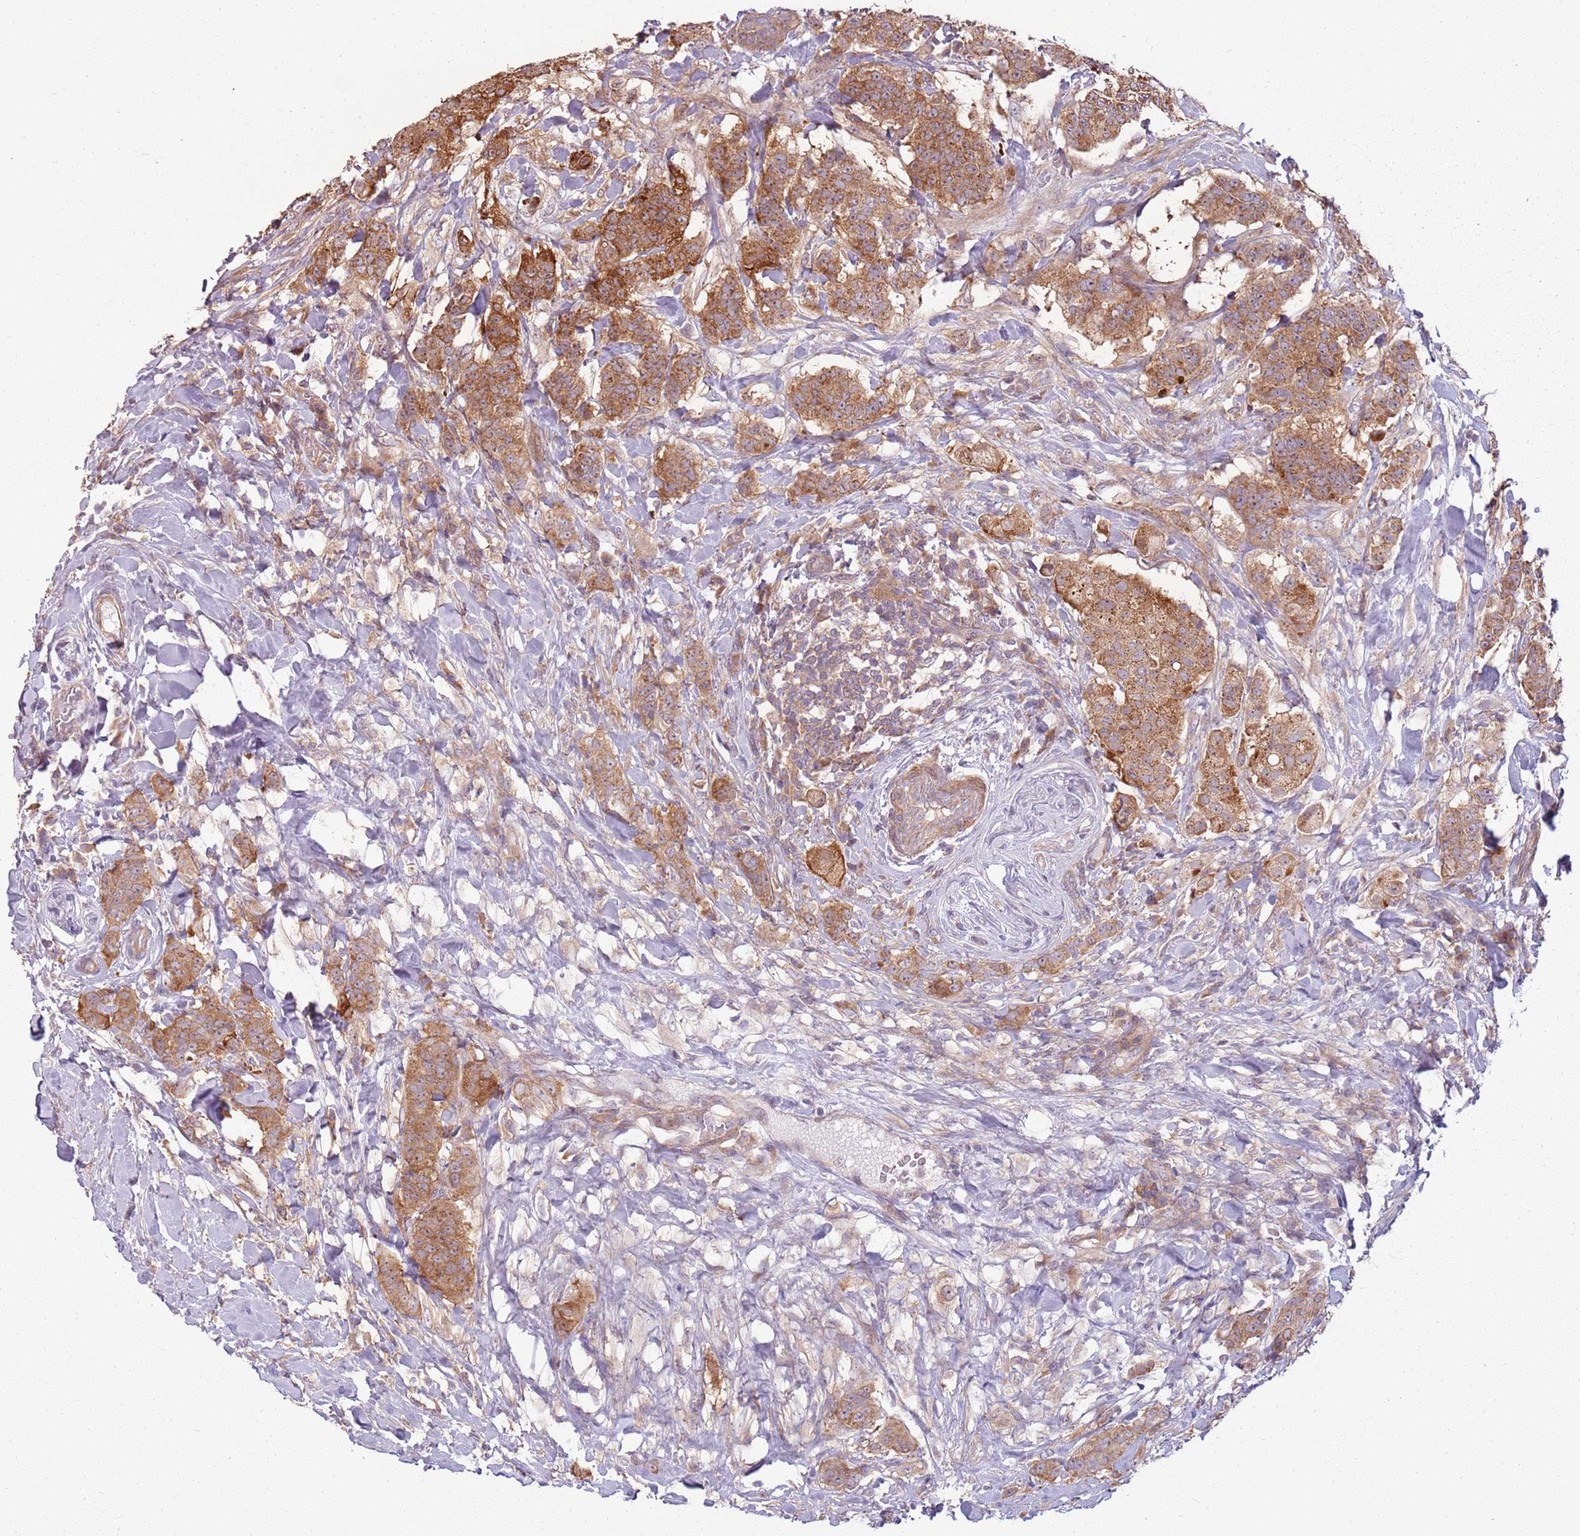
{"staining": {"intensity": "moderate", "quantity": ">75%", "location": "cytoplasmic/membranous"}, "tissue": "breast cancer", "cell_type": "Tumor cells", "image_type": "cancer", "snomed": [{"axis": "morphology", "description": "Duct carcinoma"}, {"axis": "topography", "description": "Breast"}], "caption": "This is an image of immunohistochemistry (IHC) staining of breast invasive ductal carcinoma, which shows moderate staining in the cytoplasmic/membranous of tumor cells.", "gene": "RPL21", "patient": {"sex": "female", "age": 40}}